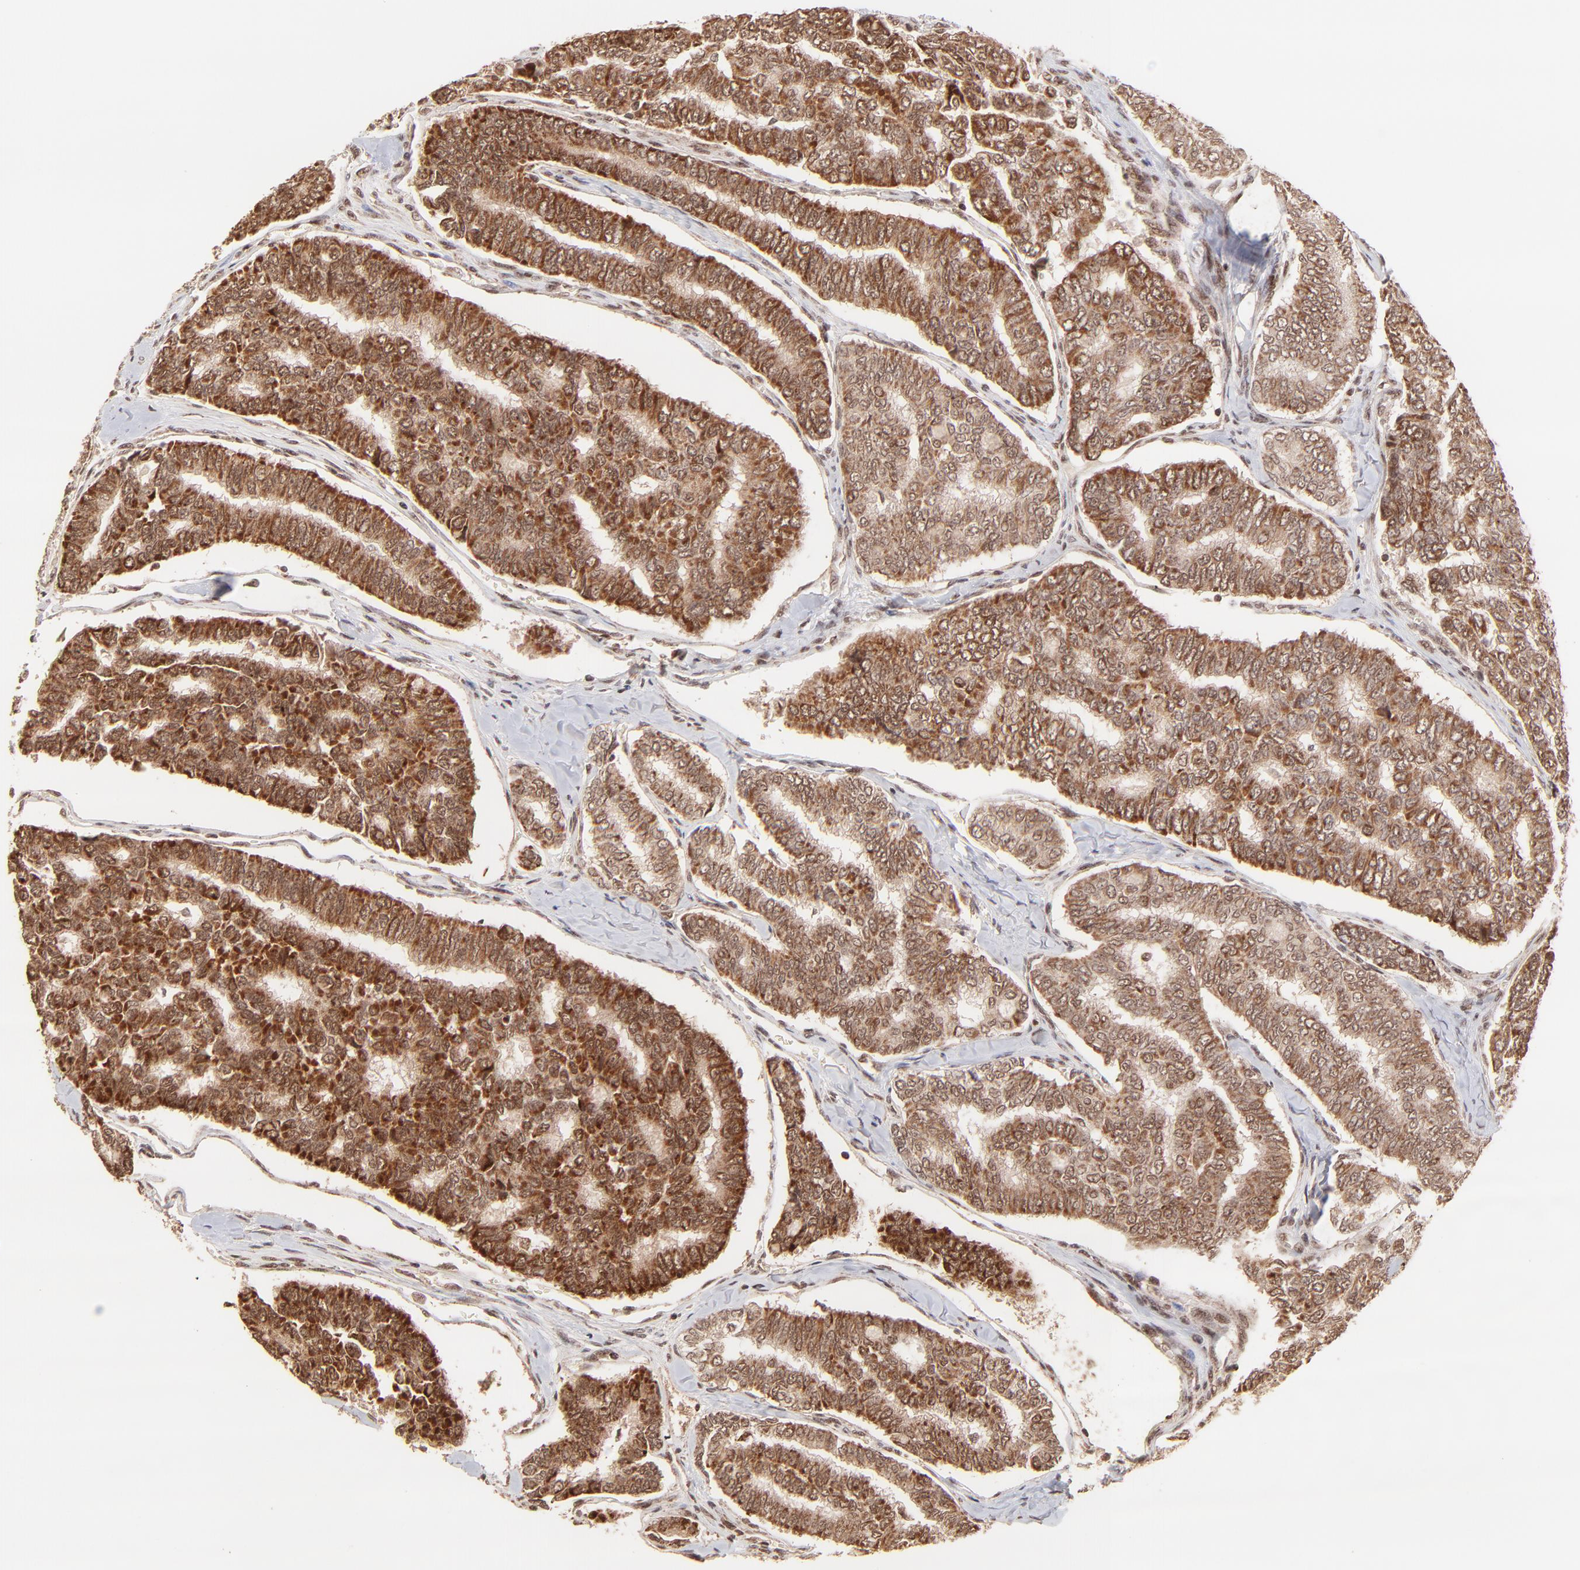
{"staining": {"intensity": "strong", "quantity": ">75%", "location": "cytoplasmic/membranous"}, "tissue": "thyroid cancer", "cell_type": "Tumor cells", "image_type": "cancer", "snomed": [{"axis": "morphology", "description": "Papillary adenocarcinoma, NOS"}, {"axis": "topography", "description": "Thyroid gland"}], "caption": "This histopathology image displays immunohistochemistry (IHC) staining of human papillary adenocarcinoma (thyroid), with high strong cytoplasmic/membranous staining in about >75% of tumor cells.", "gene": "MED15", "patient": {"sex": "female", "age": 35}}